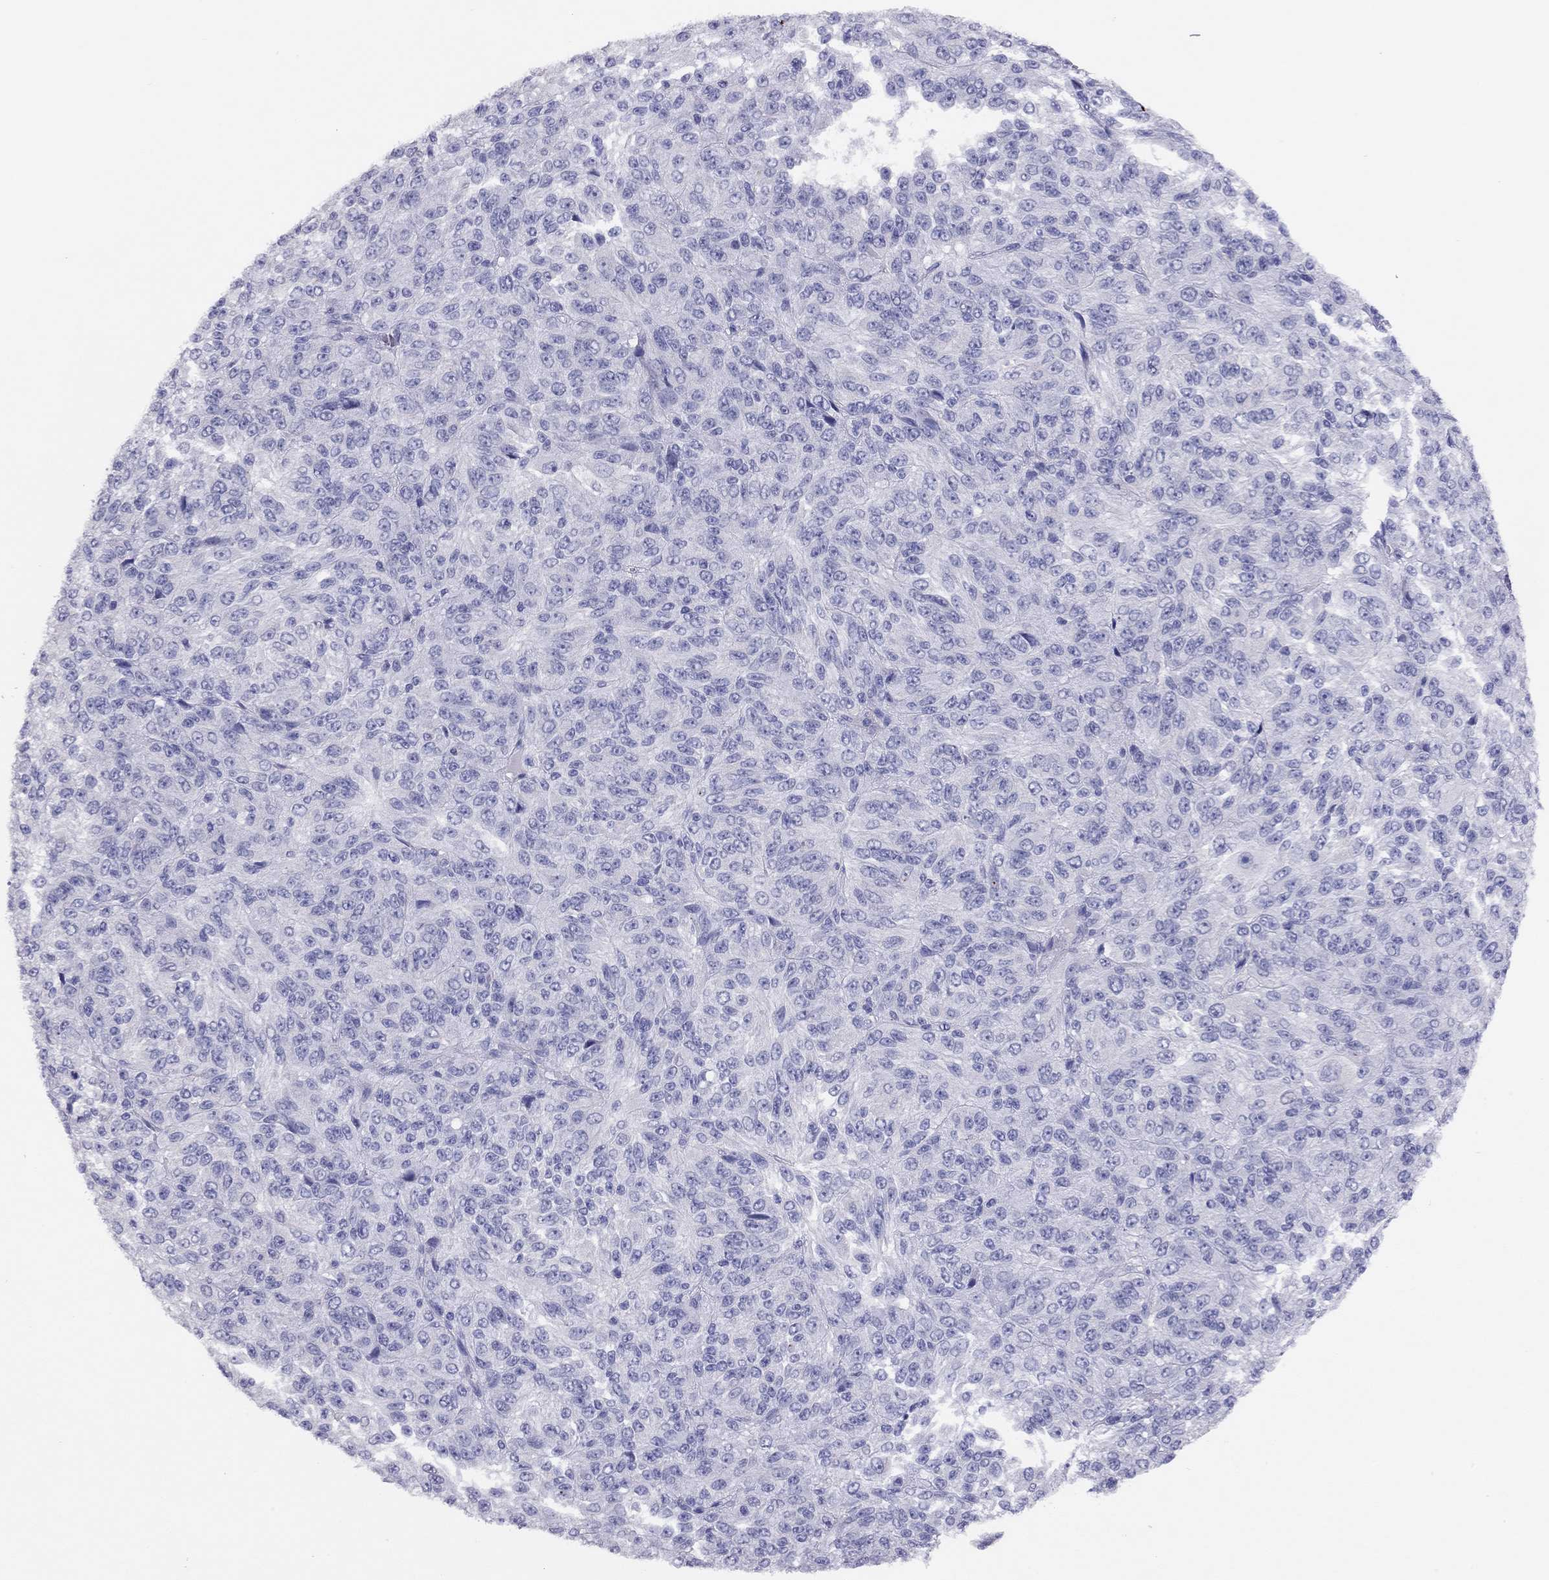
{"staining": {"intensity": "negative", "quantity": "none", "location": "none"}, "tissue": "melanoma", "cell_type": "Tumor cells", "image_type": "cancer", "snomed": [{"axis": "morphology", "description": "Malignant melanoma, Metastatic site"}, {"axis": "topography", "description": "Brain"}], "caption": "Immunohistochemistry of human melanoma shows no staining in tumor cells.", "gene": "LRIT2", "patient": {"sex": "female", "age": 56}}